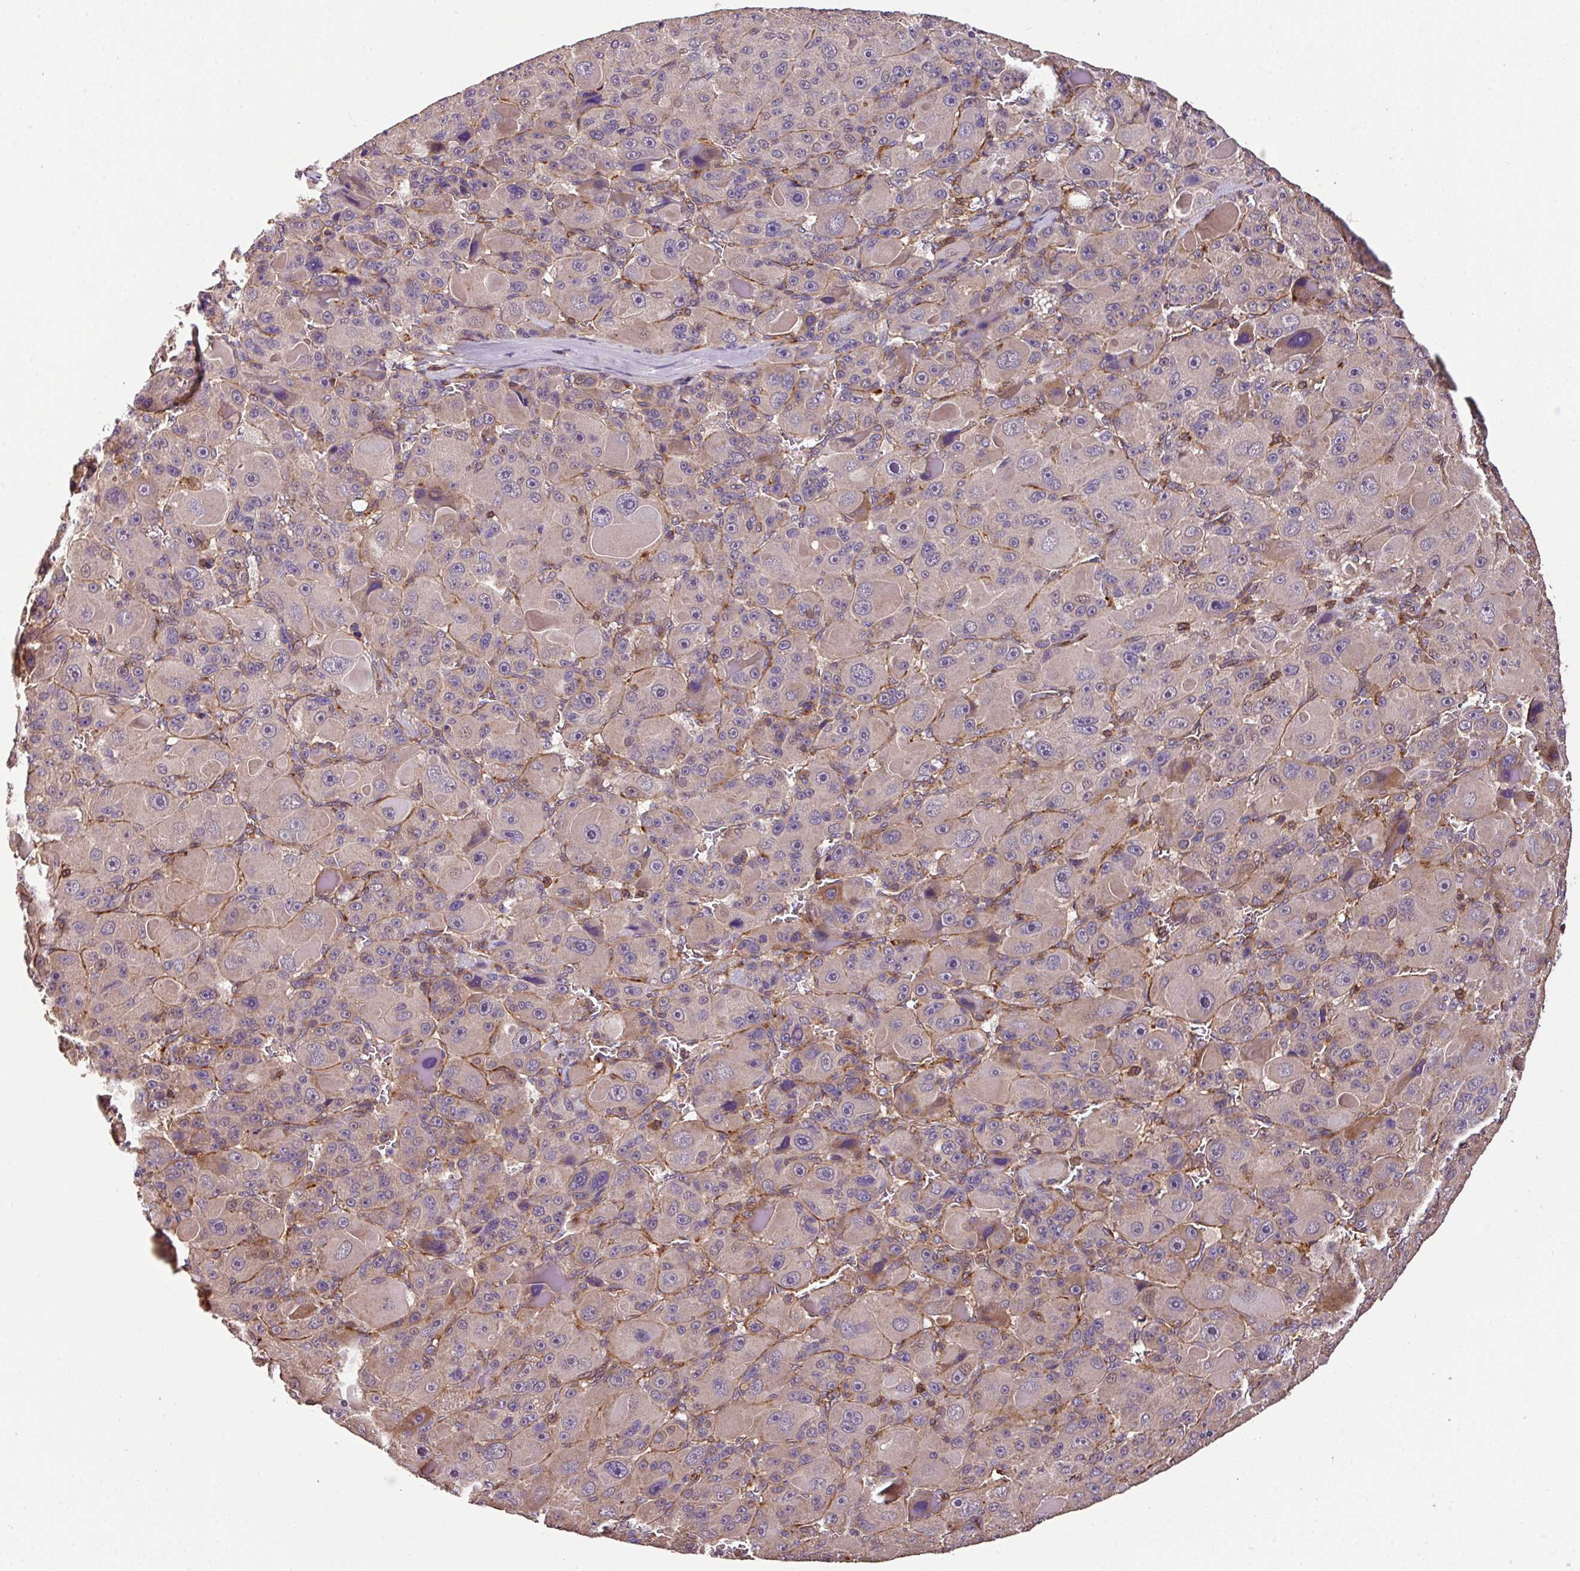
{"staining": {"intensity": "weak", "quantity": "<25%", "location": "cytoplasmic/membranous"}, "tissue": "liver cancer", "cell_type": "Tumor cells", "image_type": "cancer", "snomed": [{"axis": "morphology", "description": "Carcinoma, Hepatocellular, NOS"}, {"axis": "topography", "description": "Liver"}], "caption": "High power microscopy micrograph of an IHC histopathology image of liver cancer (hepatocellular carcinoma), revealing no significant expression in tumor cells.", "gene": "CASS4", "patient": {"sex": "male", "age": 76}}